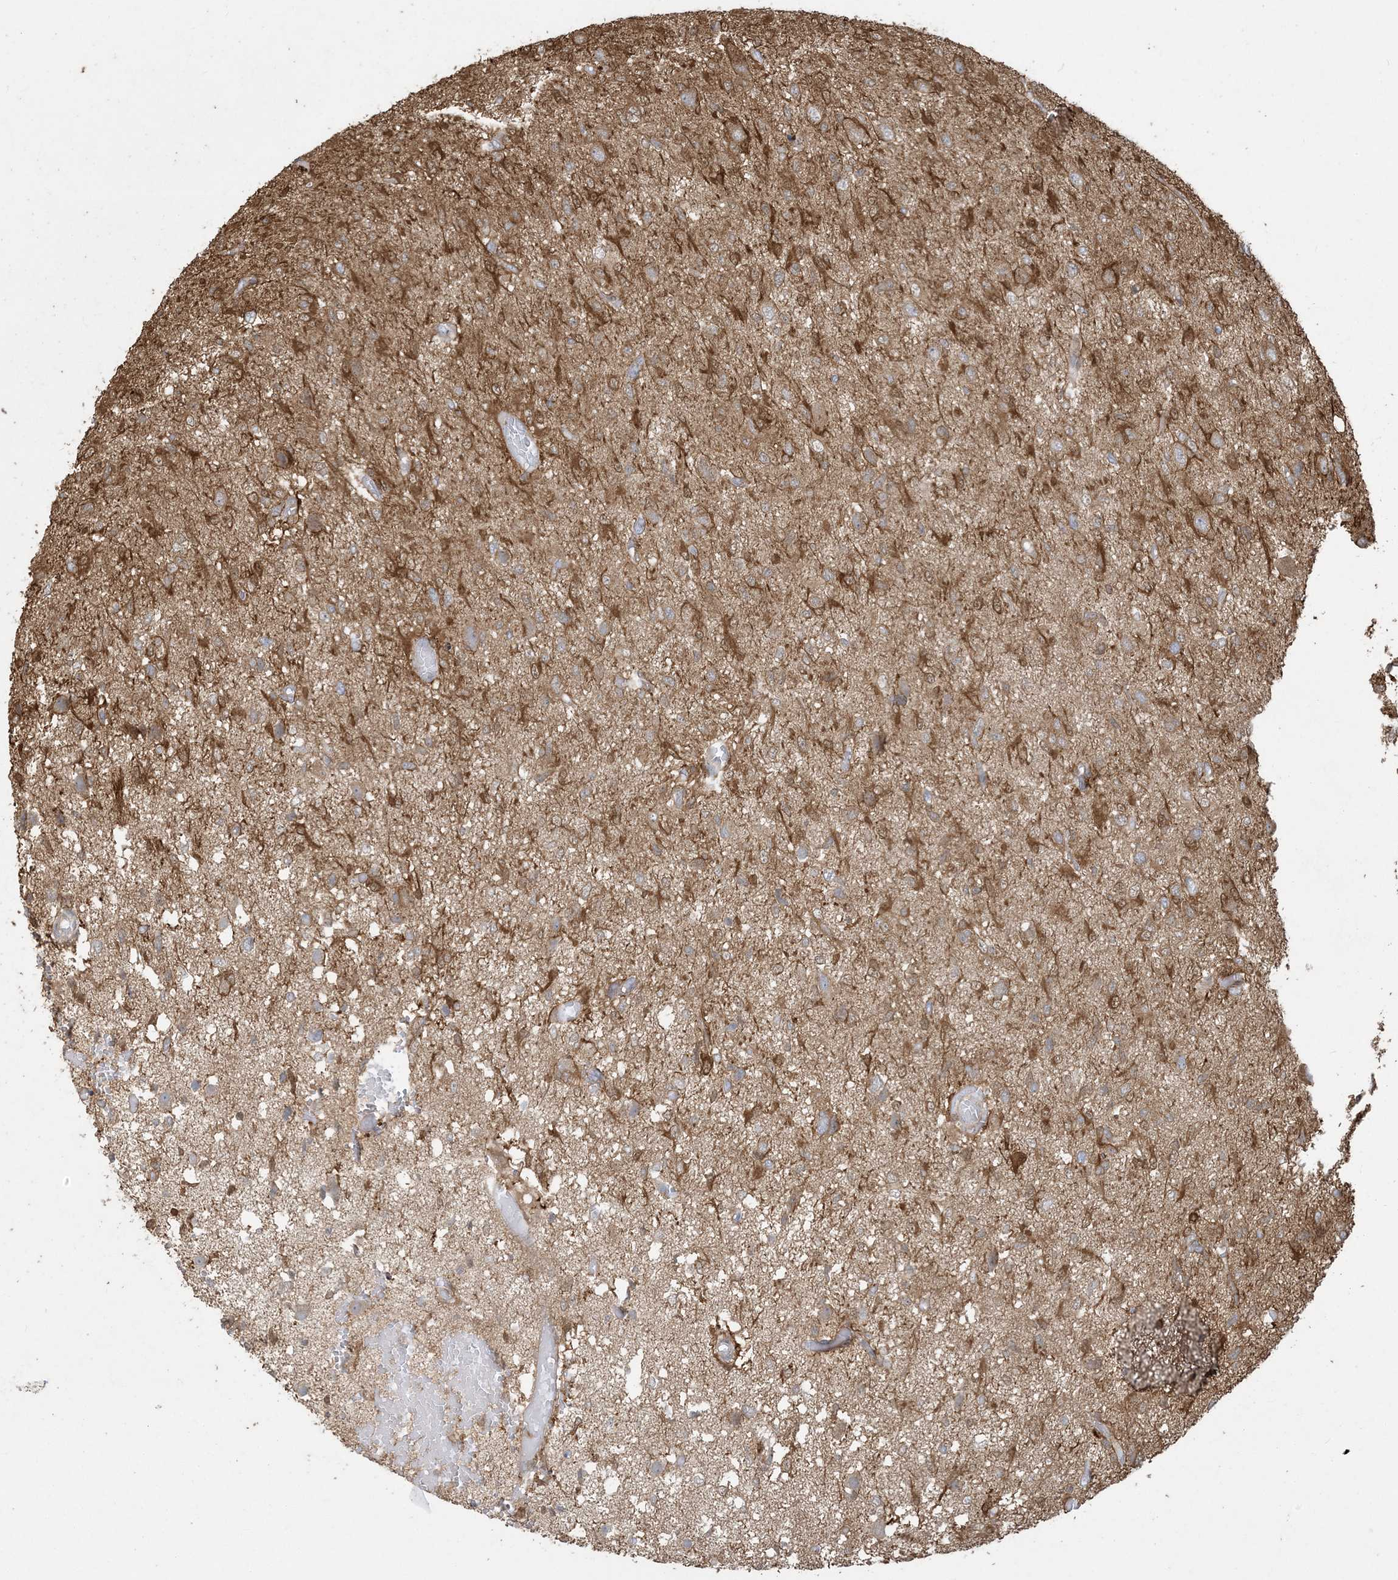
{"staining": {"intensity": "moderate", "quantity": ">75%", "location": "cytoplasmic/membranous"}, "tissue": "glioma", "cell_type": "Tumor cells", "image_type": "cancer", "snomed": [{"axis": "morphology", "description": "Glioma, malignant, High grade"}, {"axis": "topography", "description": "Brain"}], "caption": "Malignant high-grade glioma tissue displays moderate cytoplasmic/membranous expression in approximately >75% of tumor cells", "gene": "HNMT", "patient": {"sex": "female", "age": 59}}